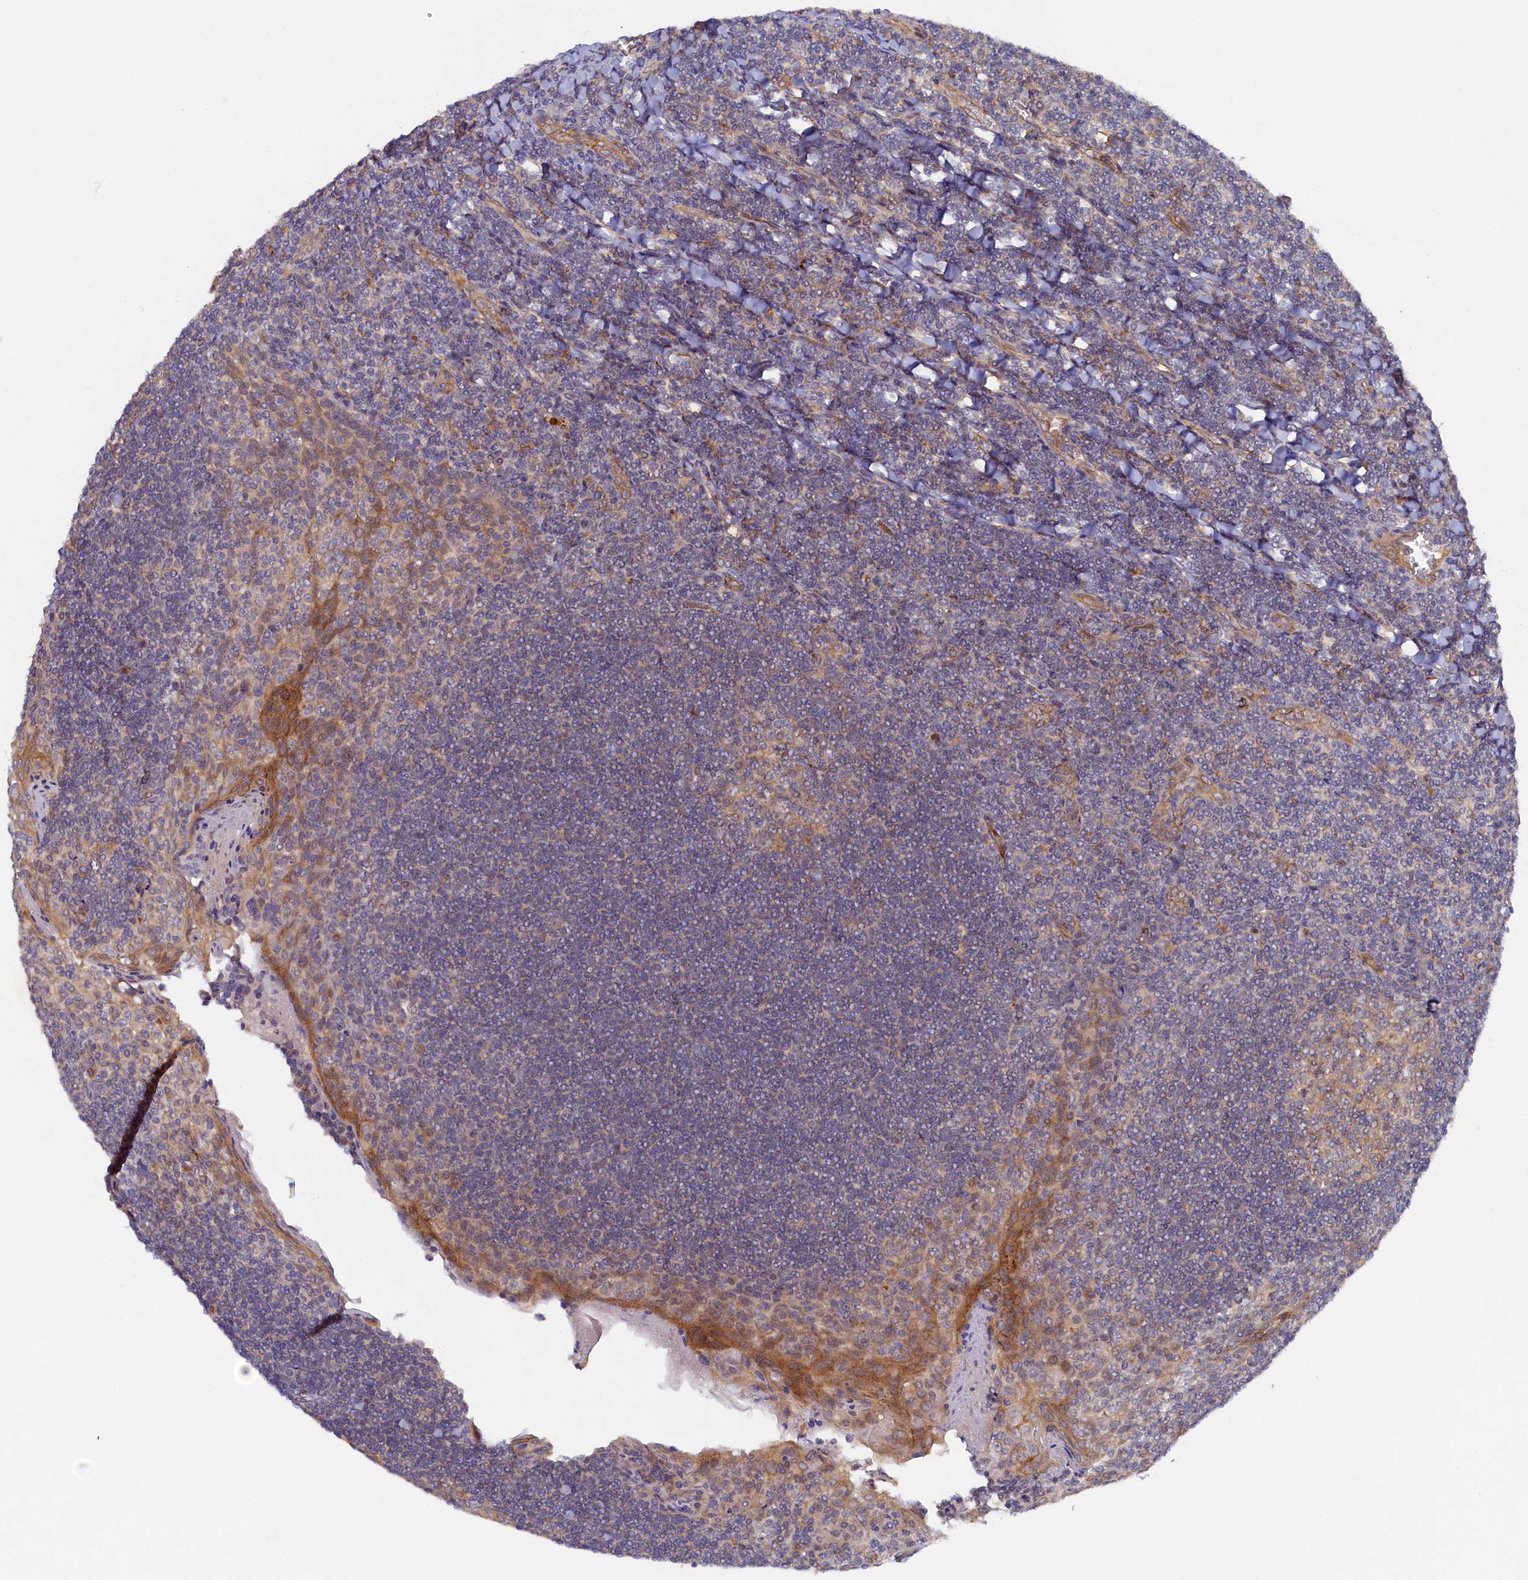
{"staining": {"intensity": "weak", "quantity": "<25%", "location": "cytoplasmic/membranous"}, "tissue": "tonsil", "cell_type": "Germinal center cells", "image_type": "normal", "snomed": [{"axis": "morphology", "description": "Normal tissue, NOS"}, {"axis": "topography", "description": "Tonsil"}], "caption": "Tonsil was stained to show a protein in brown. There is no significant expression in germinal center cells.", "gene": "STX12", "patient": {"sex": "male", "age": 27}}